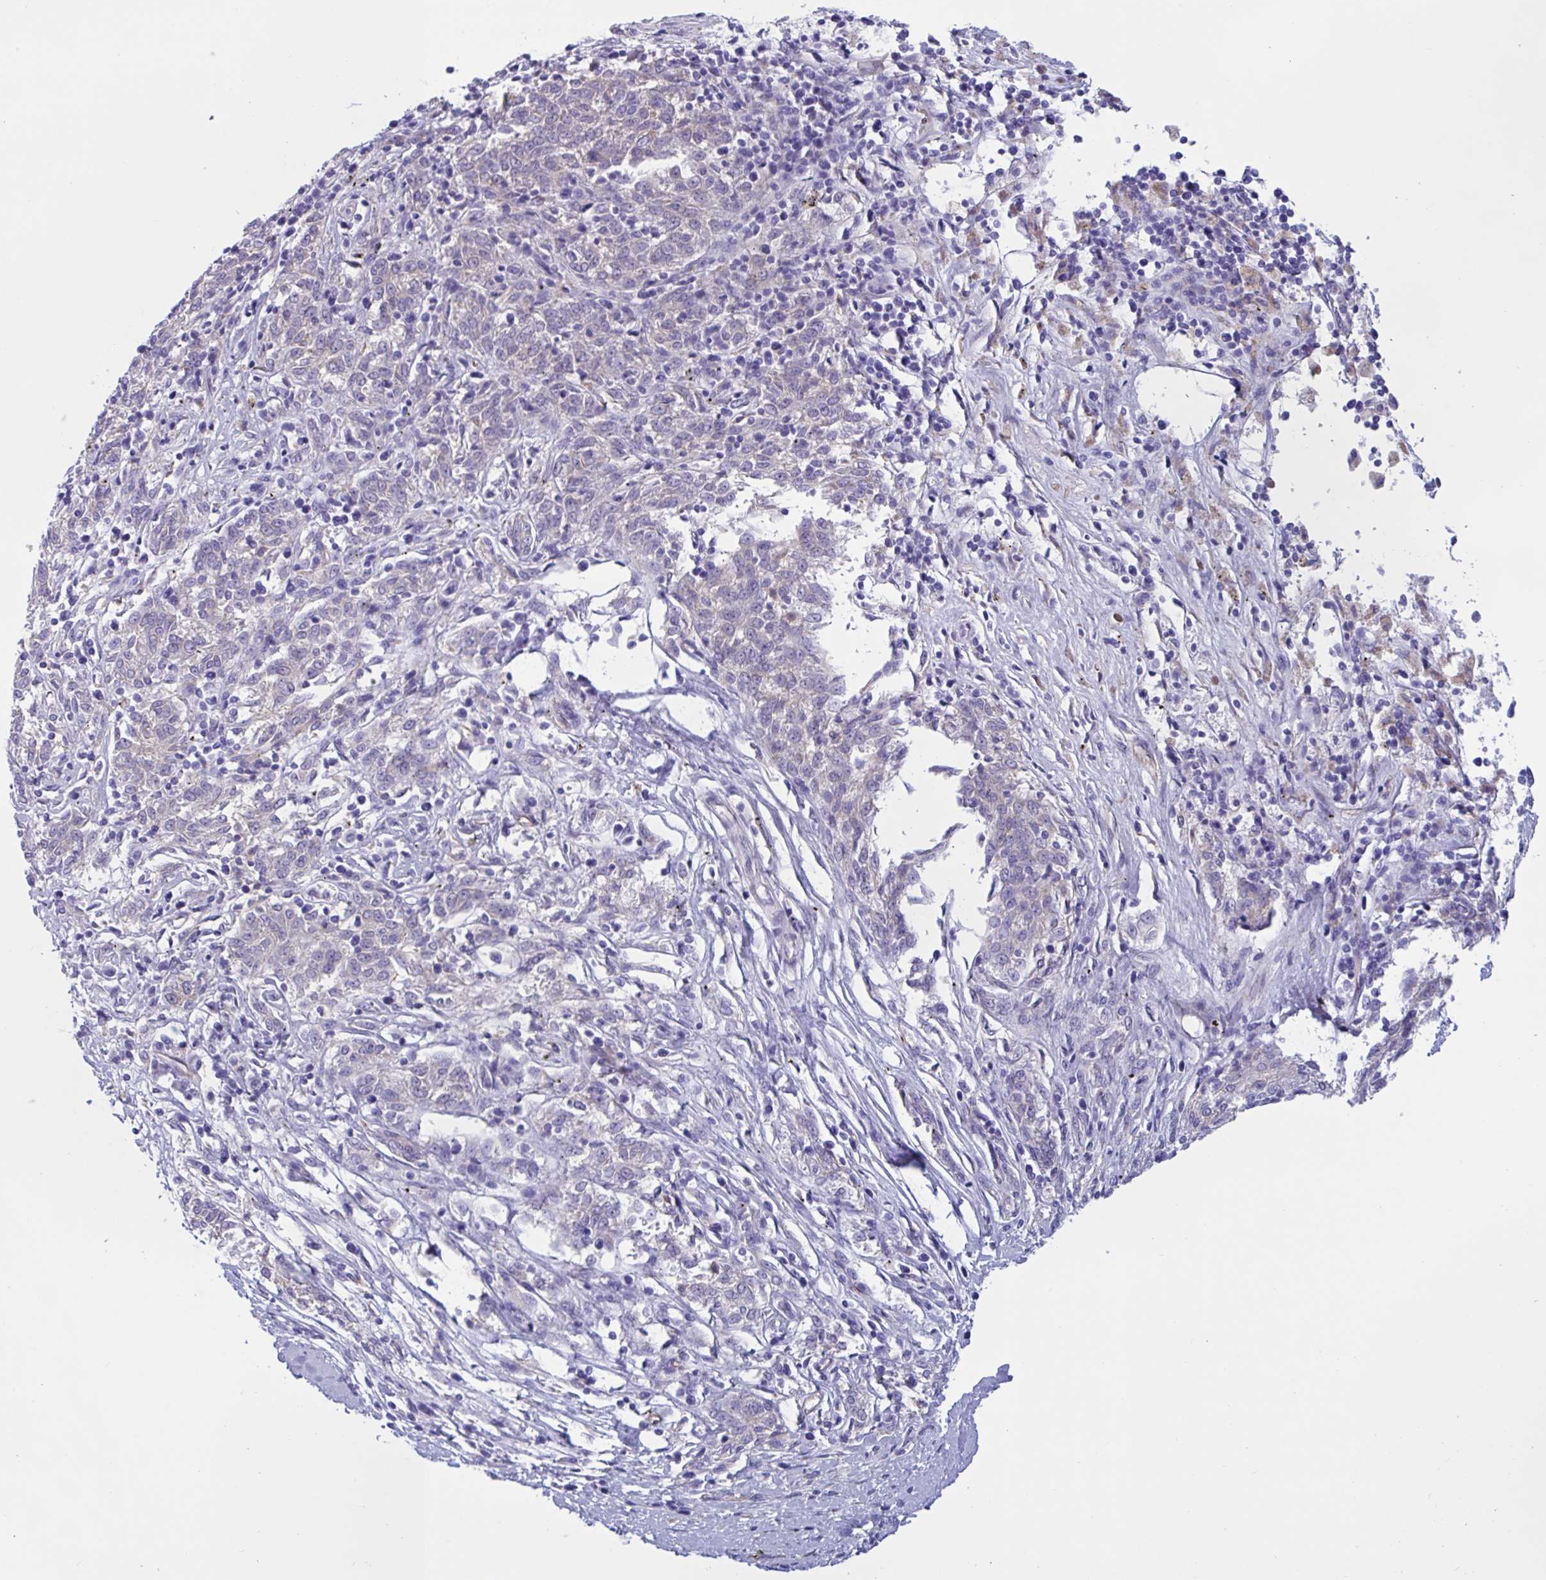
{"staining": {"intensity": "negative", "quantity": "none", "location": "none"}, "tissue": "melanoma", "cell_type": "Tumor cells", "image_type": "cancer", "snomed": [{"axis": "morphology", "description": "Malignant melanoma, NOS"}, {"axis": "topography", "description": "Skin"}], "caption": "High power microscopy image of an immunohistochemistry image of melanoma, revealing no significant positivity in tumor cells. (DAB (3,3'-diaminobenzidine) immunohistochemistry (IHC), high magnification).", "gene": "RPL22L1", "patient": {"sex": "female", "age": 72}}